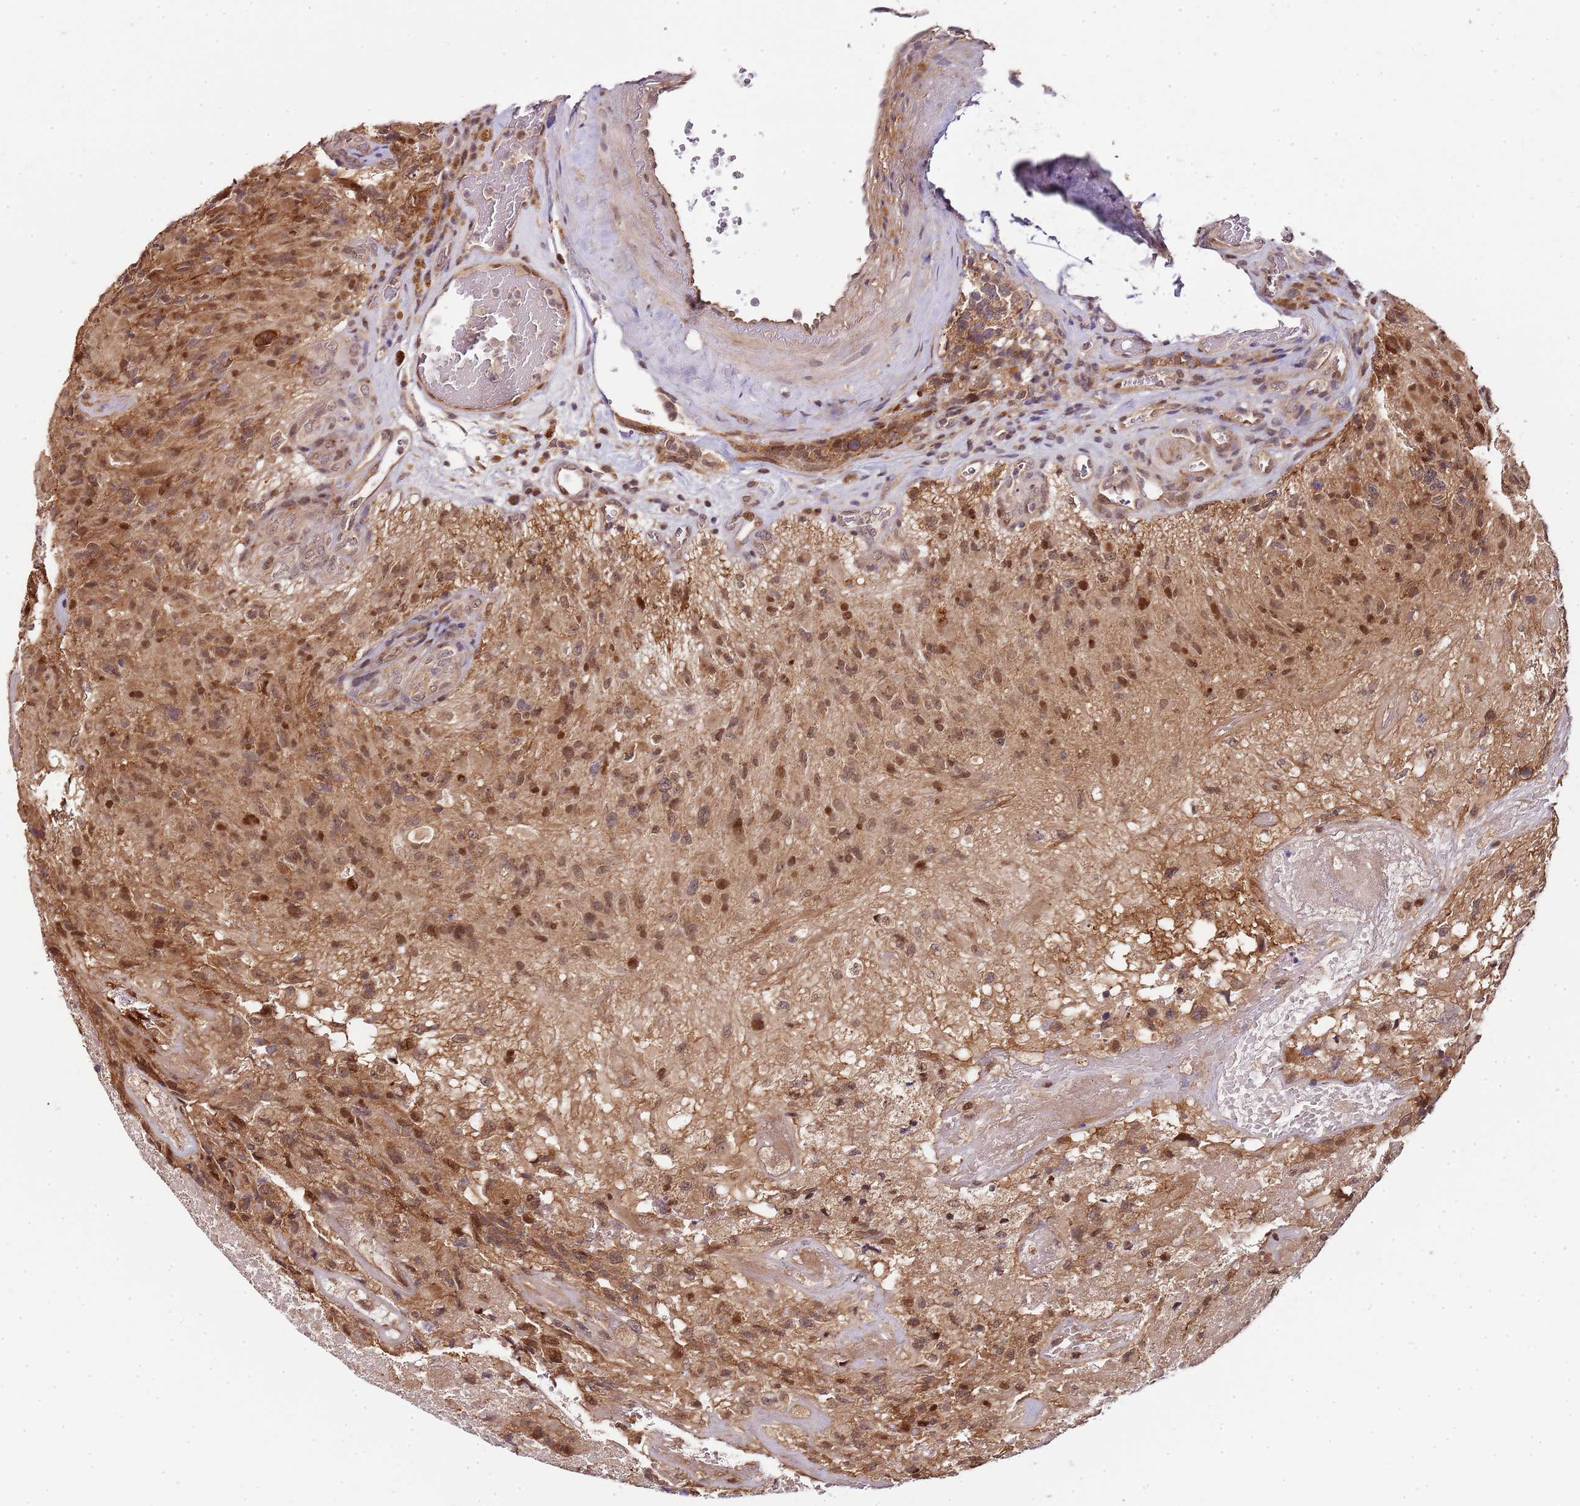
{"staining": {"intensity": "moderate", "quantity": ">75%", "location": "cytoplasmic/membranous,nuclear"}, "tissue": "glioma", "cell_type": "Tumor cells", "image_type": "cancer", "snomed": [{"axis": "morphology", "description": "Glioma, malignant, High grade"}, {"axis": "topography", "description": "Brain"}], "caption": "Approximately >75% of tumor cells in high-grade glioma (malignant) show moderate cytoplasmic/membranous and nuclear protein positivity as visualized by brown immunohistochemical staining.", "gene": "EDC3", "patient": {"sex": "male", "age": 76}}